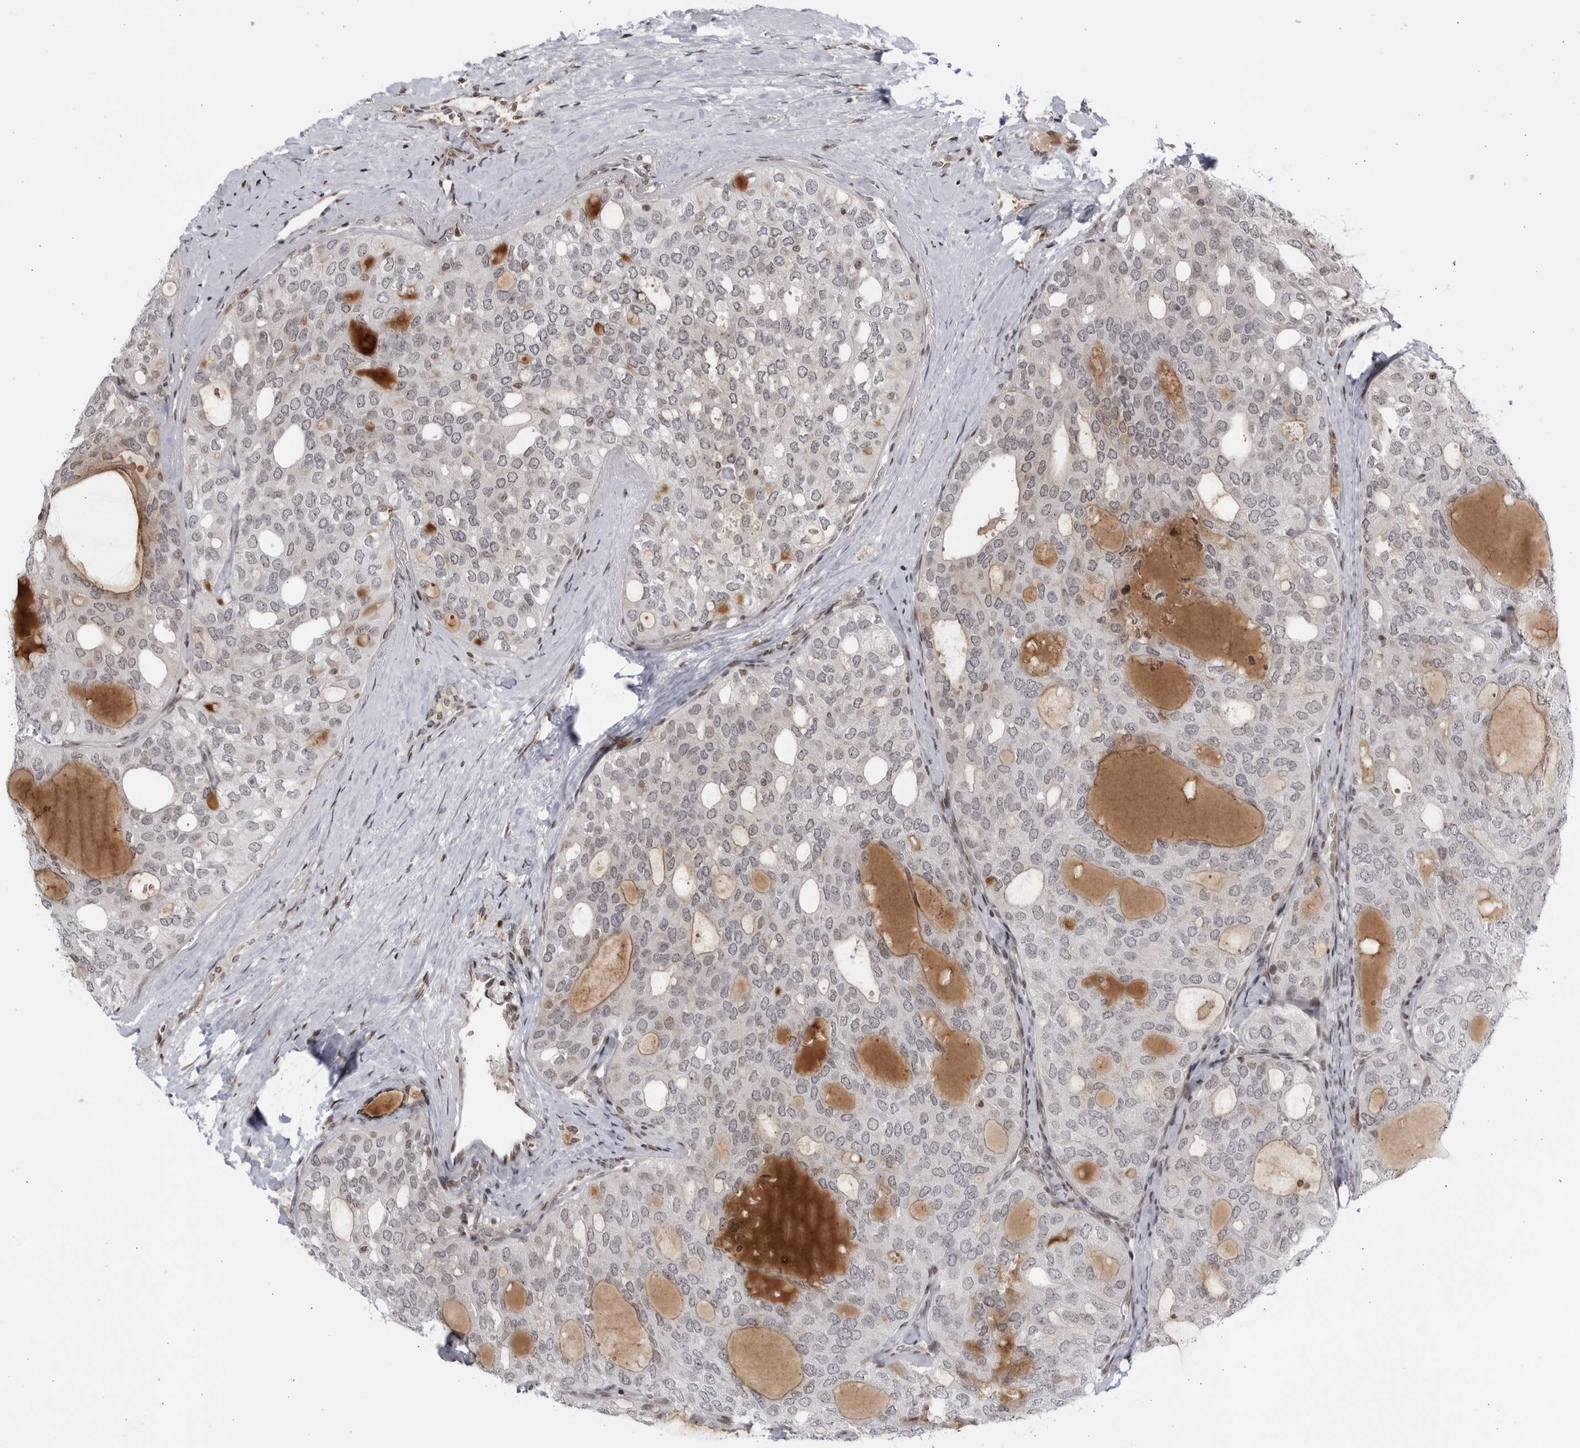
{"staining": {"intensity": "negative", "quantity": "none", "location": "none"}, "tissue": "thyroid cancer", "cell_type": "Tumor cells", "image_type": "cancer", "snomed": [{"axis": "morphology", "description": "Follicular adenoma carcinoma, NOS"}, {"axis": "topography", "description": "Thyroid gland"}], "caption": "DAB (3,3'-diaminobenzidine) immunohistochemical staining of human thyroid cancer (follicular adenoma carcinoma) displays no significant positivity in tumor cells.", "gene": "DTL", "patient": {"sex": "male", "age": 75}}